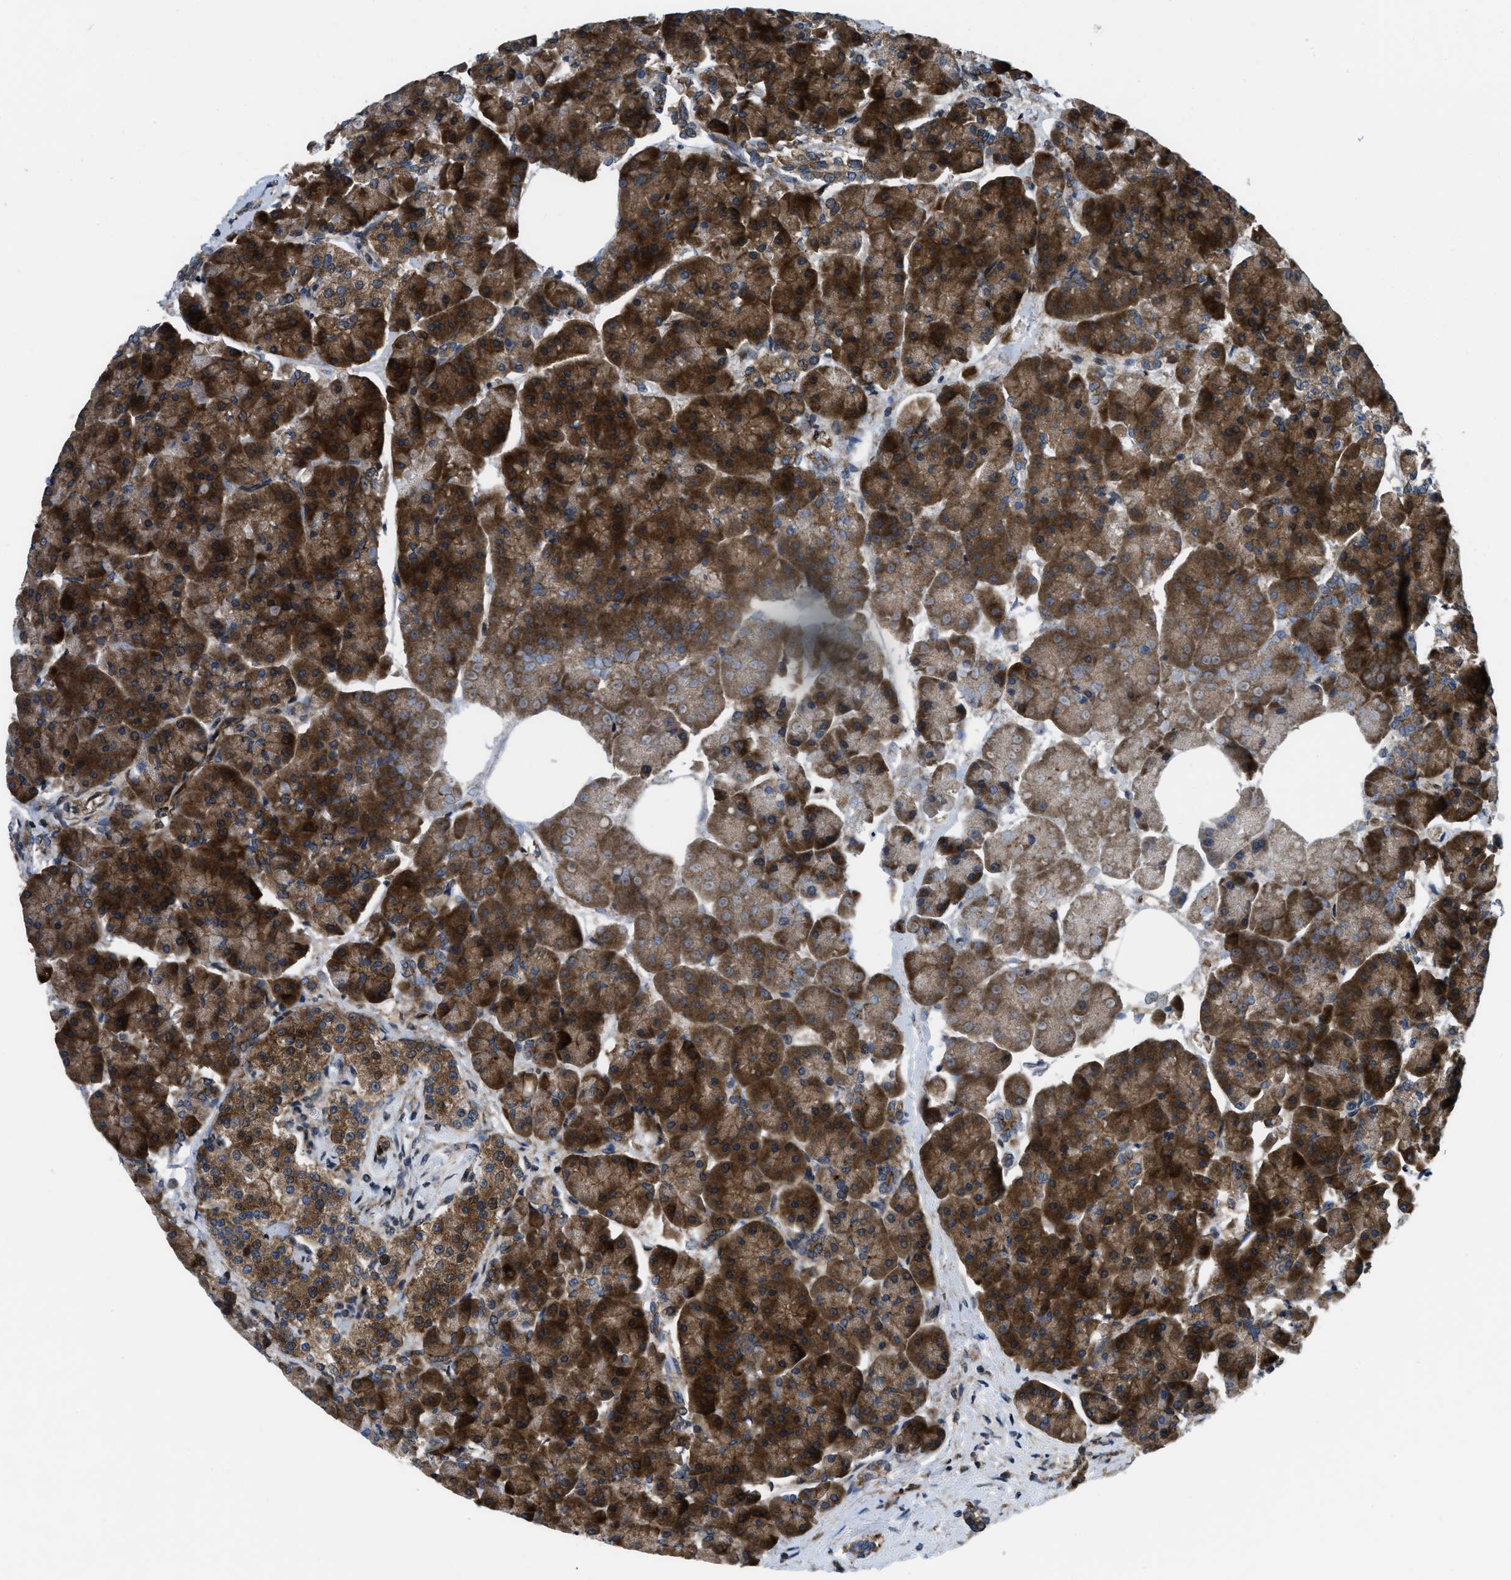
{"staining": {"intensity": "strong", "quantity": ">75%", "location": "cytoplasmic/membranous"}, "tissue": "pancreas", "cell_type": "Exocrine glandular cells", "image_type": "normal", "snomed": [{"axis": "morphology", "description": "Normal tissue, NOS"}, {"axis": "topography", "description": "Pancreas"}], "caption": "Immunohistochemistry (IHC) of normal human pancreas demonstrates high levels of strong cytoplasmic/membranous positivity in about >75% of exocrine glandular cells.", "gene": "PPP2CB", "patient": {"sex": "female", "age": 70}}